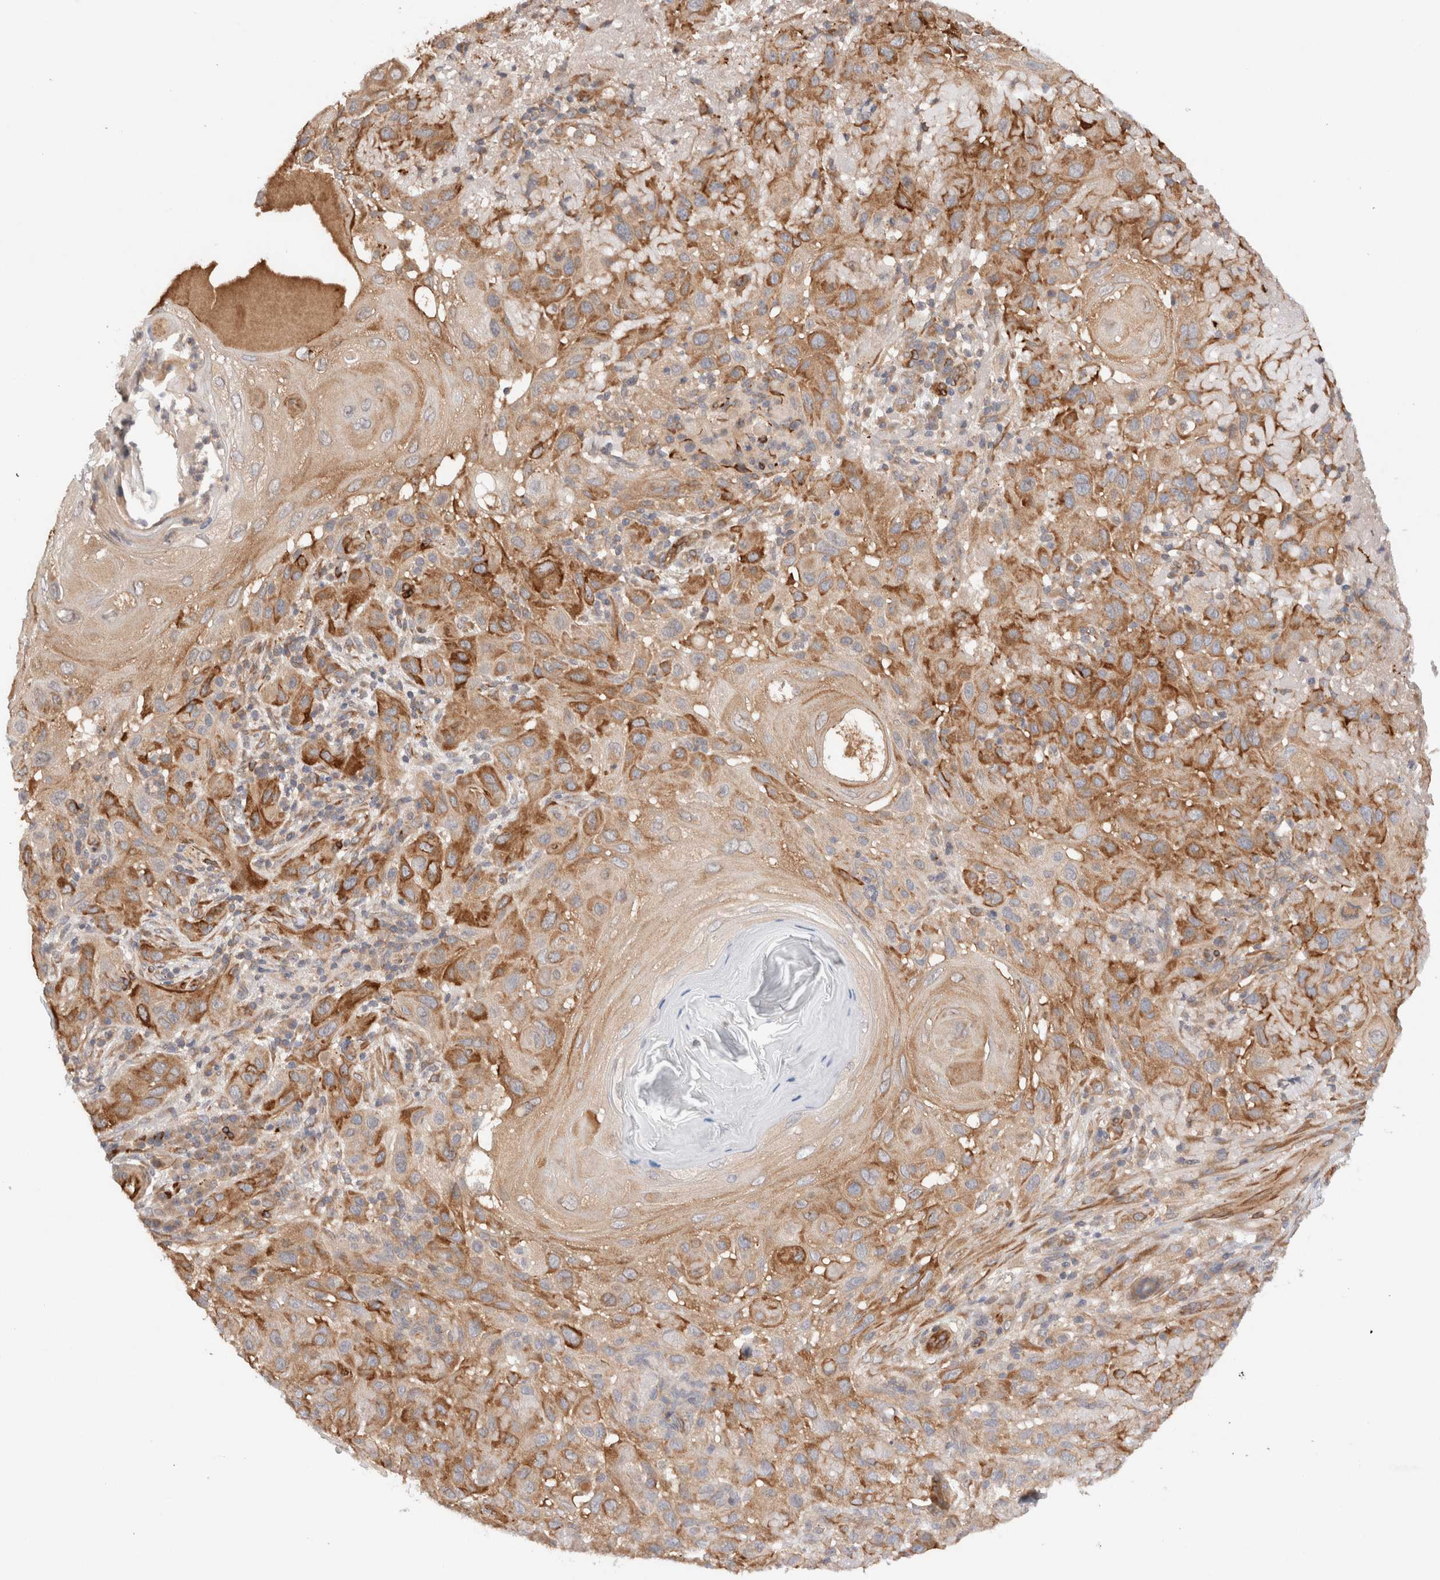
{"staining": {"intensity": "moderate", "quantity": ">75%", "location": "cytoplasmic/membranous"}, "tissue": "skin cancer", "cell_type": "Tumor cells", "image_type": "cancer", "snomed": [{"axis": "morphology", "description": "Normal tissue, NOS"}, {"axis": "morphology", "description": "Squamous cell carcinoma, NOS"}, {"axis": "topography", "description": "Skin"}], "caption": "IHC (DAB) staining of skin cancer exhibits moderate cytoplasmic/membranous protein expression in about >75% of tumor cells.", "gene": "KLHL20", "patient": {"sex": "female", "age": 96}}